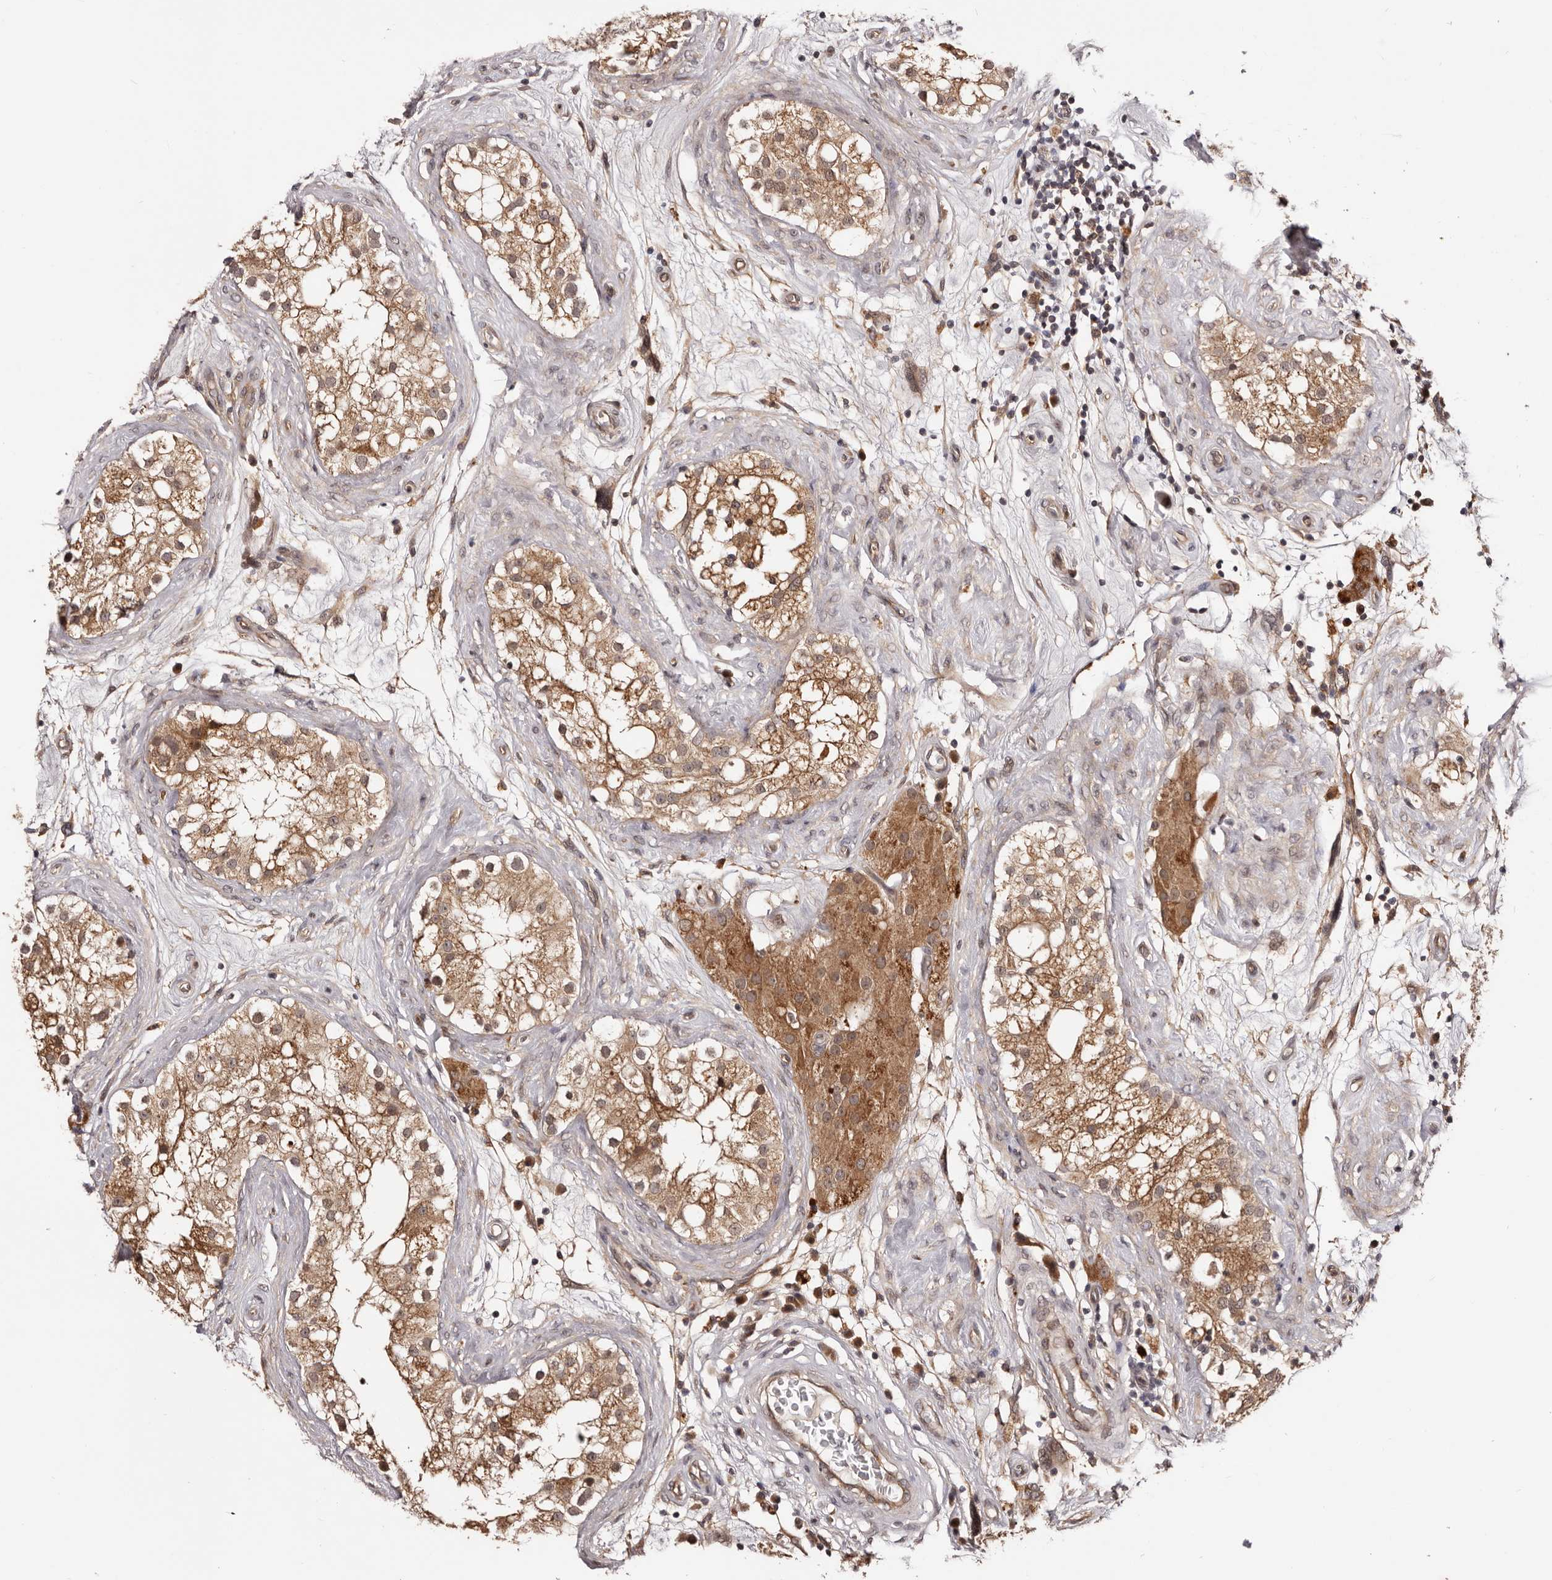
{"staining": {"intensity": "moderate", "quantity": ">75%", "location": "cytoplasmic/membranous"}, "tissue": "testis", "cell_type": "Cells in seminiferous ducts", "image_type": "normal", "snomed": [{"axis": "morphology", "description": "Normal tissue, NOS"}, {"axis": "topography", "description": "Testis"}], "caption": "An image showing moderate cytoplasmic/membranous staining in about >75% of cells in seminiferous ducts in benign testis, as visualized by brown immunohistochemical staining.", "gene": "MDP1", "patient": {"sex": "male", "age": 84}}